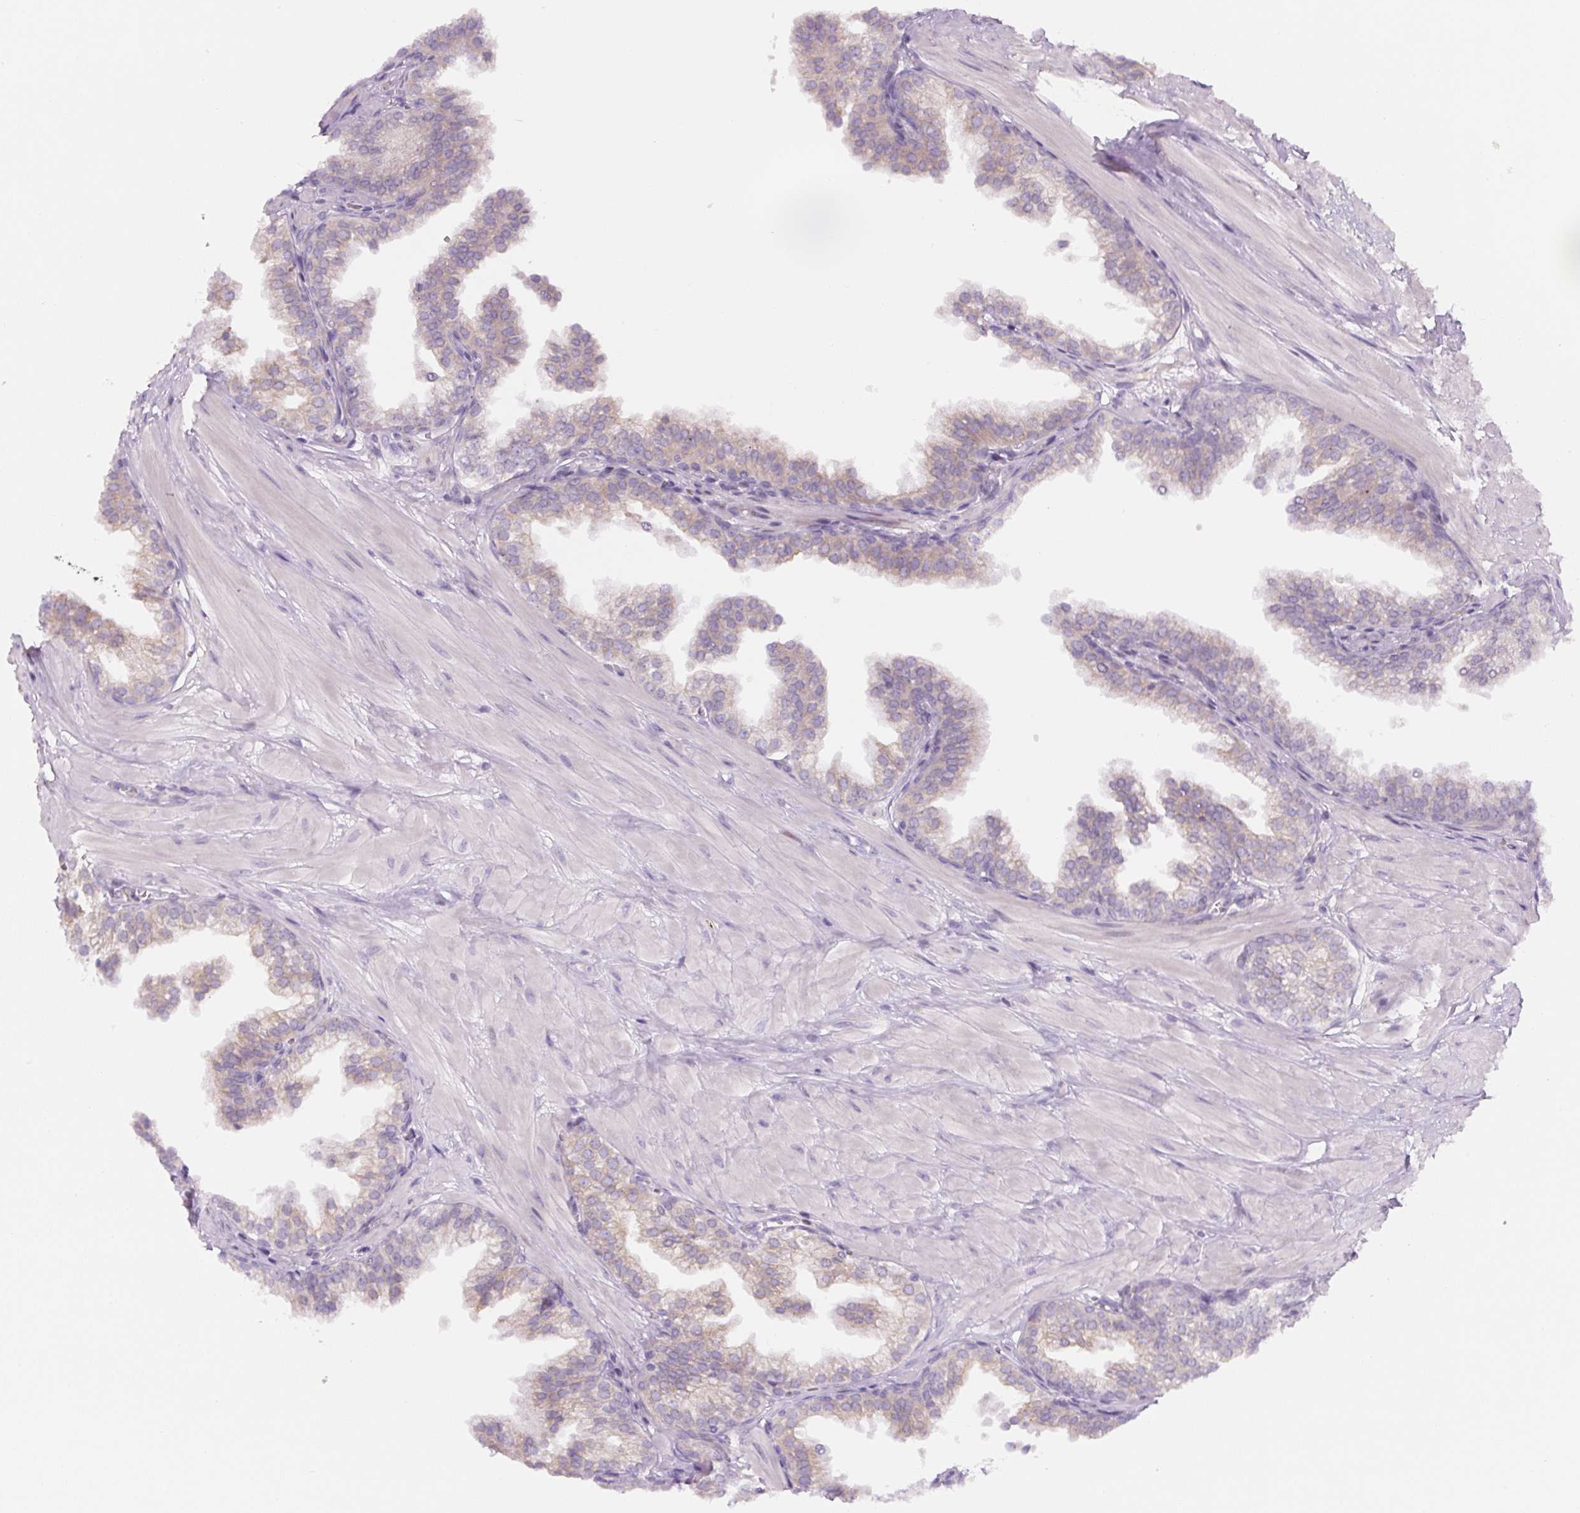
{"staining": {"intensity": "weak", "quantity": "<25%", "location": "cytoplasmic/membranous"}, "tissue": "prostate", "cell_type": "Glandular cells", "image_type": "normal", "snomed": [{"axis": "morphology", "description": "Normal tissue, NOS"}, {"axis": "topography", "description": "Prostate"}, {"axis": "topography", "description": "Peripheral nerve tissue"}], "caption": "Human prostate stained for a protein using IHC shows no positivity in glandular cells.", "gene": "YIF1B", "patient": {"sex": "male", "age": 55}}